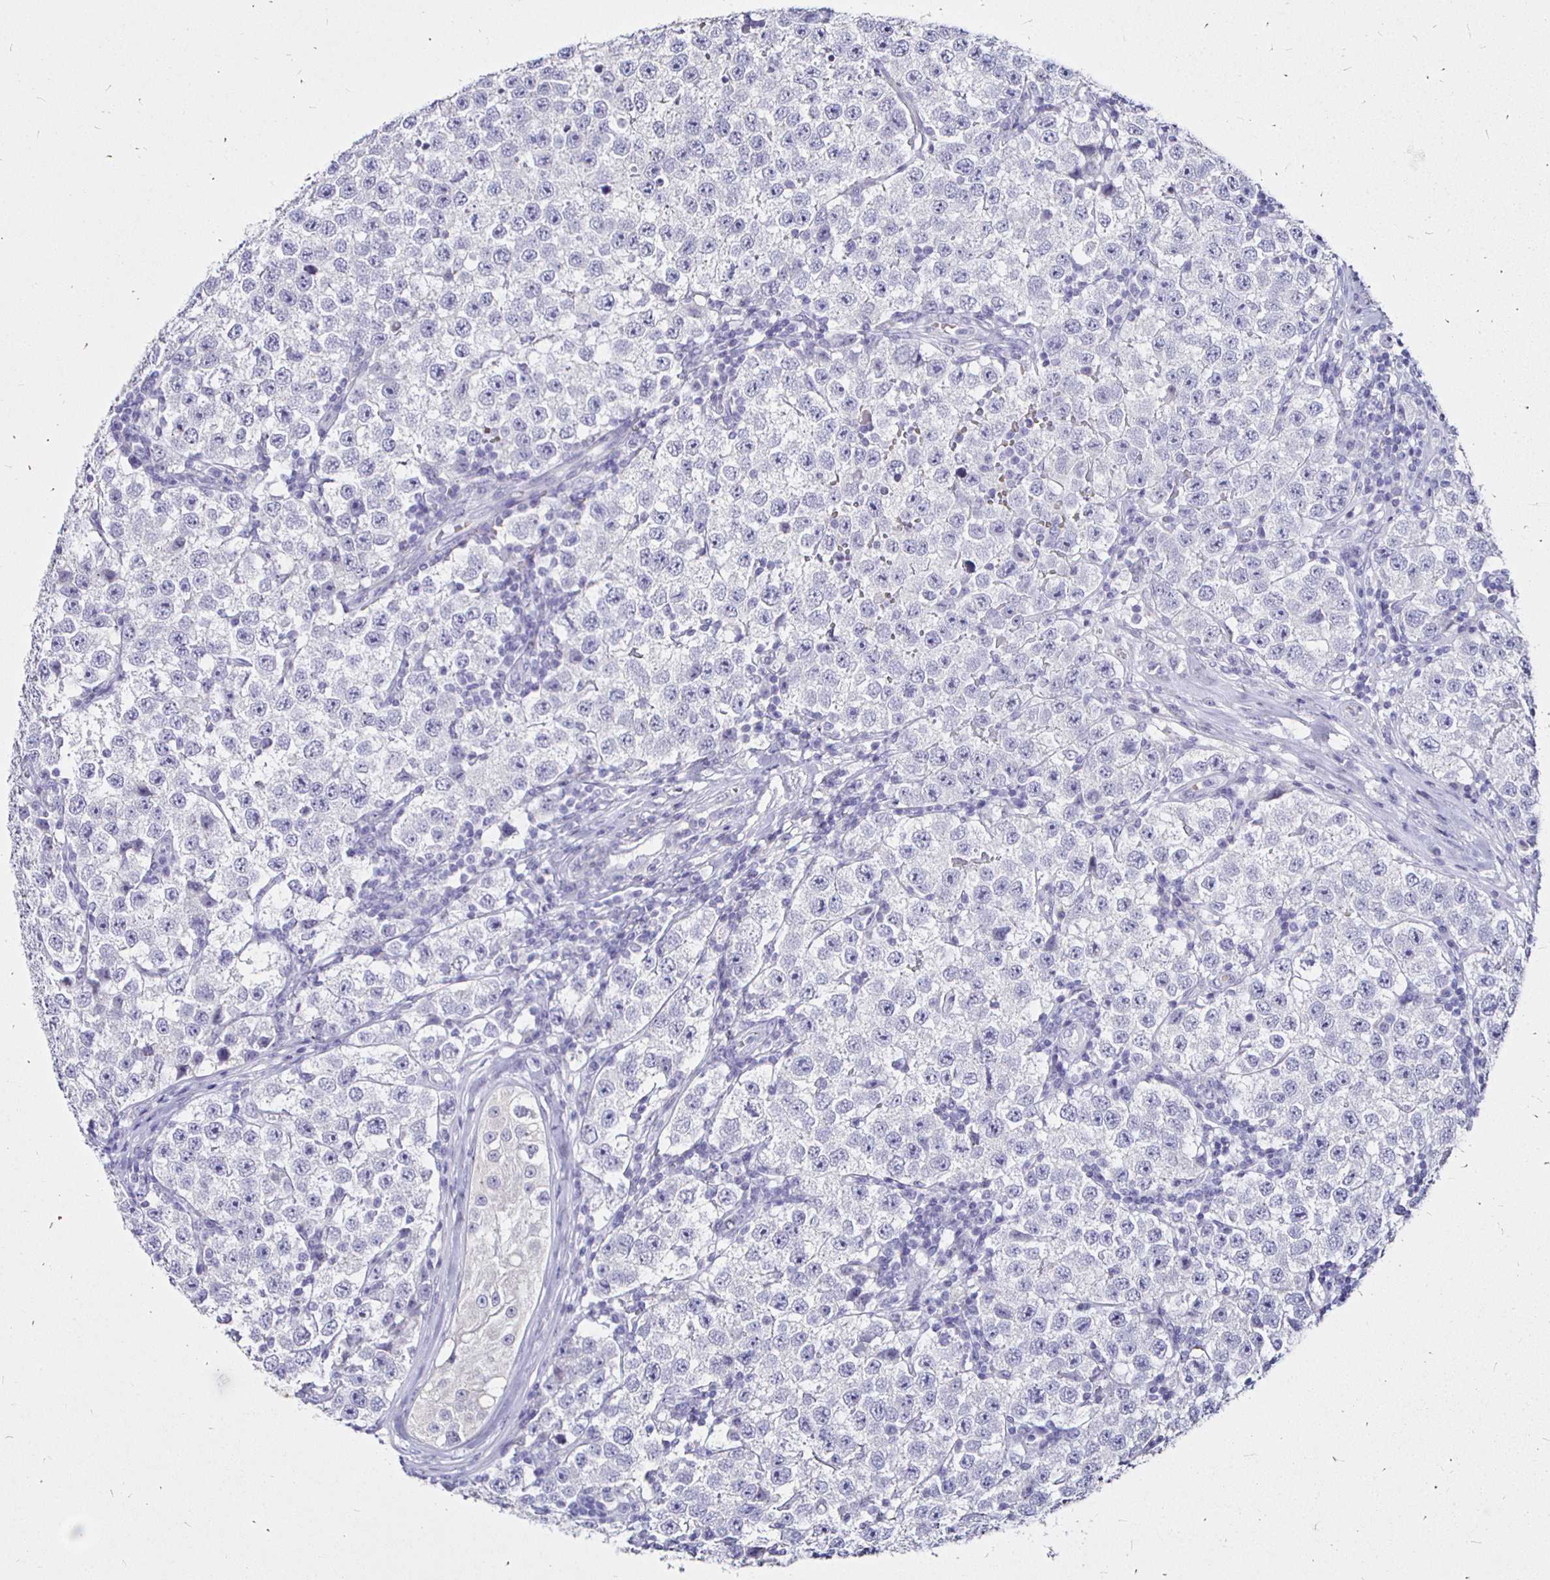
{"staining": {"intensity": "negative", "quantity": "none", "location": "none"}, "tissue": "testis cancer", "cell_type": "Tumor cells", "image_type": "cancer", "snomed": [{"axis": "morphology", "description": "Seminoma, NOS"}, {"axis": "topography", "description": "Testis"}], "caption": "Immunohistochemical staining of seminoma (testis) demonstrates no significant positivity in tumor cells. (Immunohistochemistry (ihc), brightfield microscopy, high magnification).", "gene": "IRGC", "patient": {"sex": "male", "age": 34}}